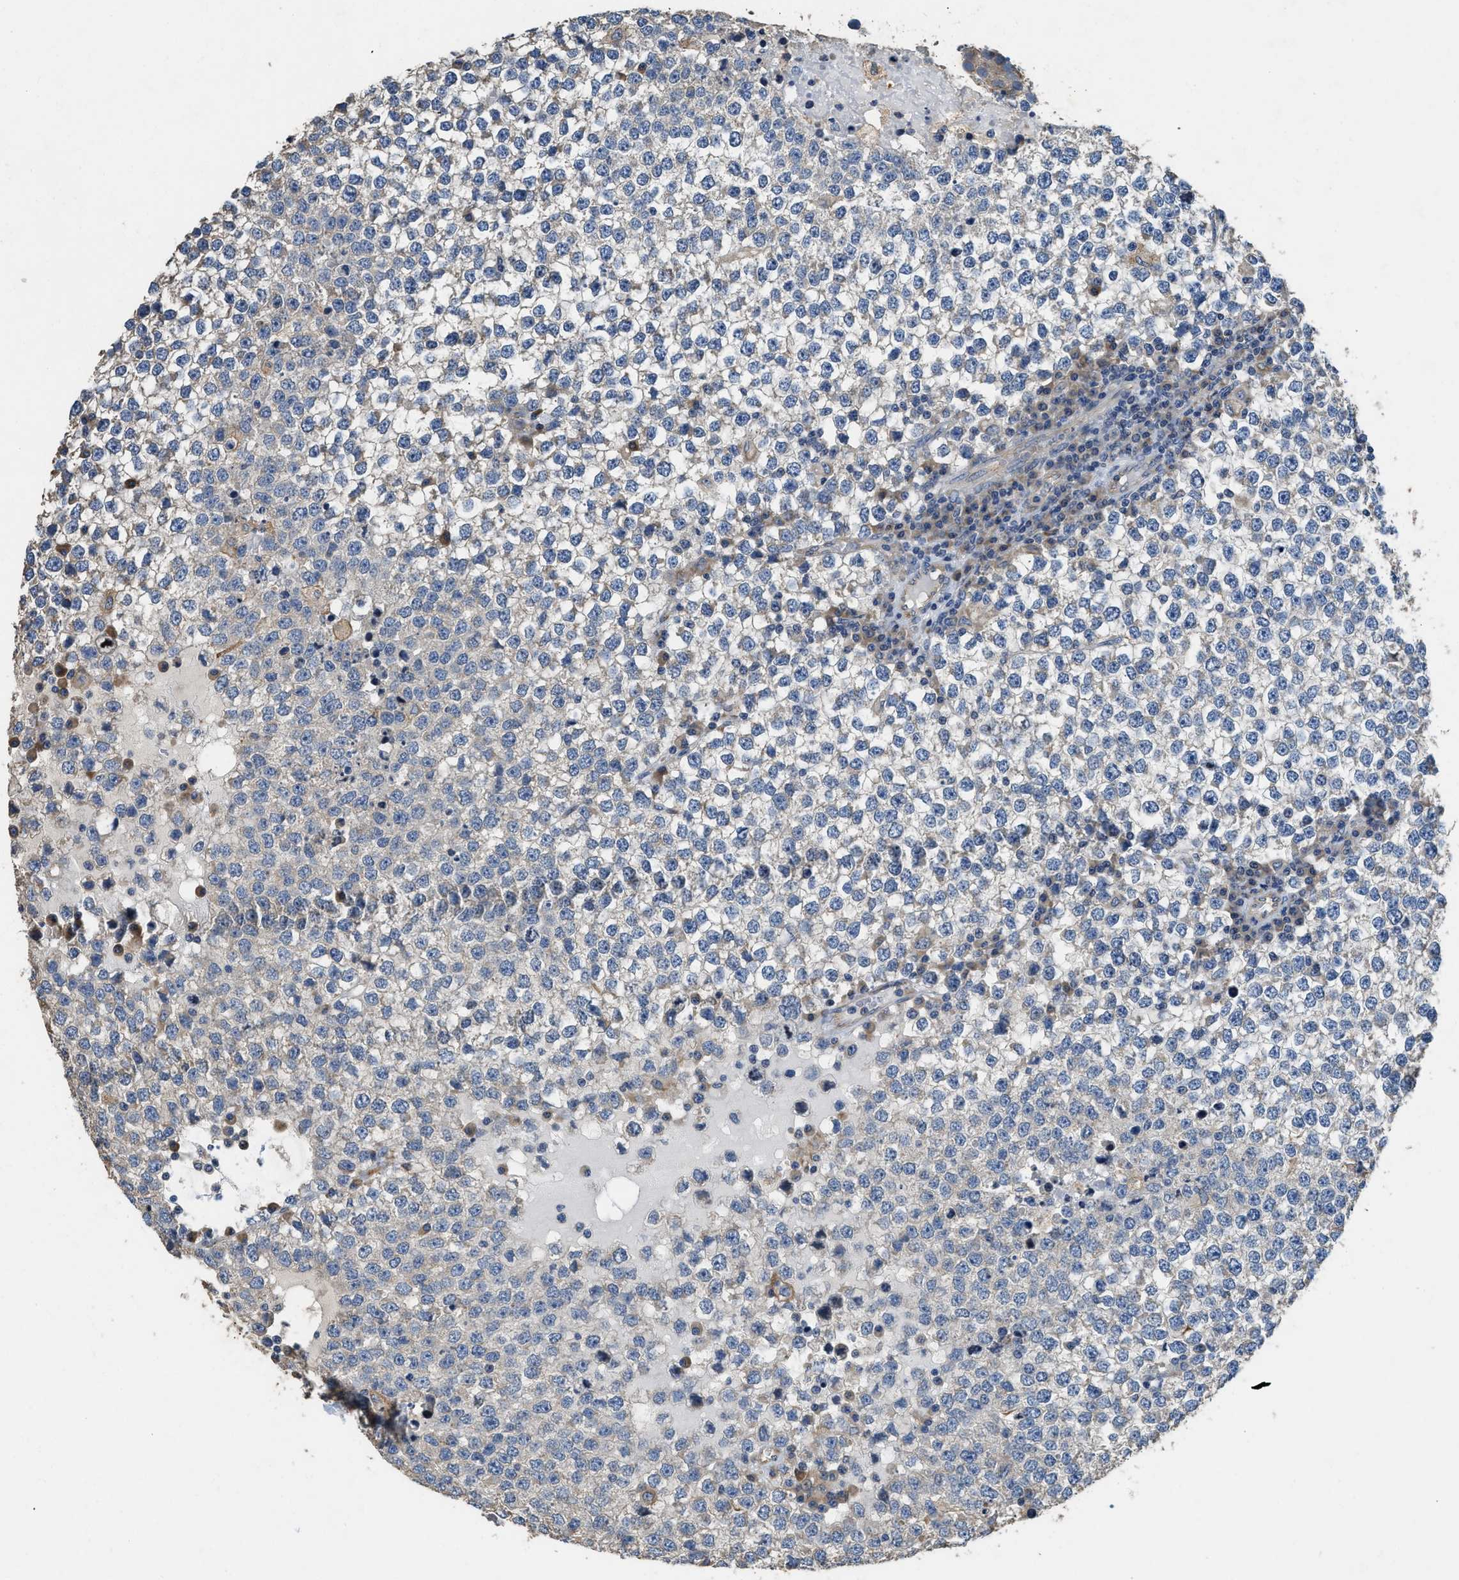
{"staining": {"intensity": "negative", "quantity": "none", "location": "none"}, "tissue": "testis cancer", "cell_type": "Tumor cells", "image_type": "cancer", "snomed": [{"axis": "morphology", "description": "Seminoma, NOS"}, {"axis": "topography", "description": "Testis"}], "caption": "An image of testis cancer (seminoma) stained for a protein displays no brown staining in tumor cells. The staining was performed using DAB (3,3'-diaminobenzidine) to visualize the protein expression in brown, while the nuclei were stained in blue with hematoxylin (Magnification: 20x).", "gene": "TMEM150A", "patient": {"sex": "male", "age": 65}}